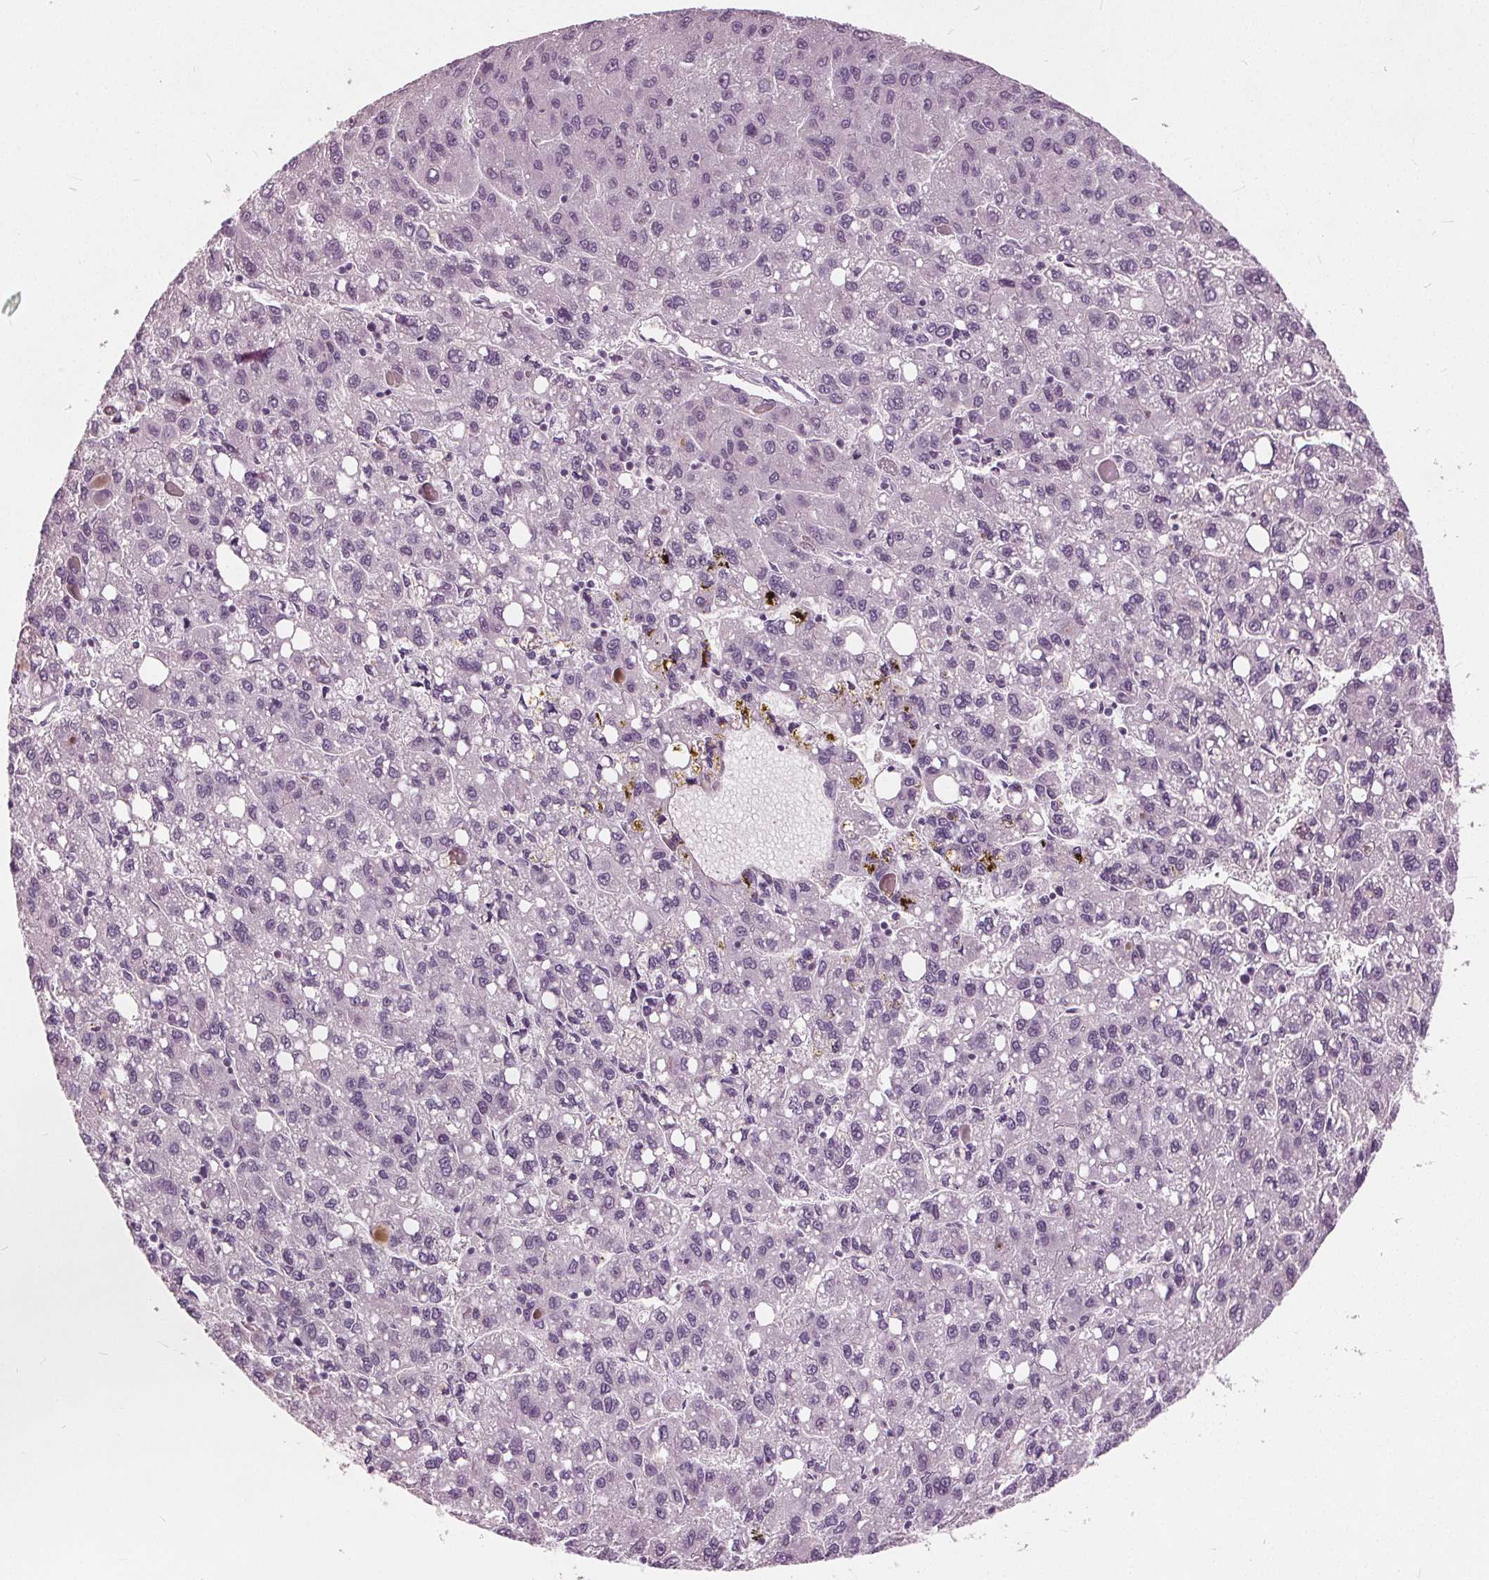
{"staining": {"intensity": "negative", "quantity": "none", "location": "none"}, "tissue": "liver cancer", "cell_type": "Tumor cells", "image_type": "cancer", "snomed": [{"axis": "morphology", "description": "Carcinoma, Hepatocellular, NOS"}, {"axis": "topography", "description": "Liver"}], "caption": "Tumor cells show no significant protein positivity in hepatocellular carcinoma (liver).", "gene": "TKFC", "patient": {"sex": "female", "age": 82}}